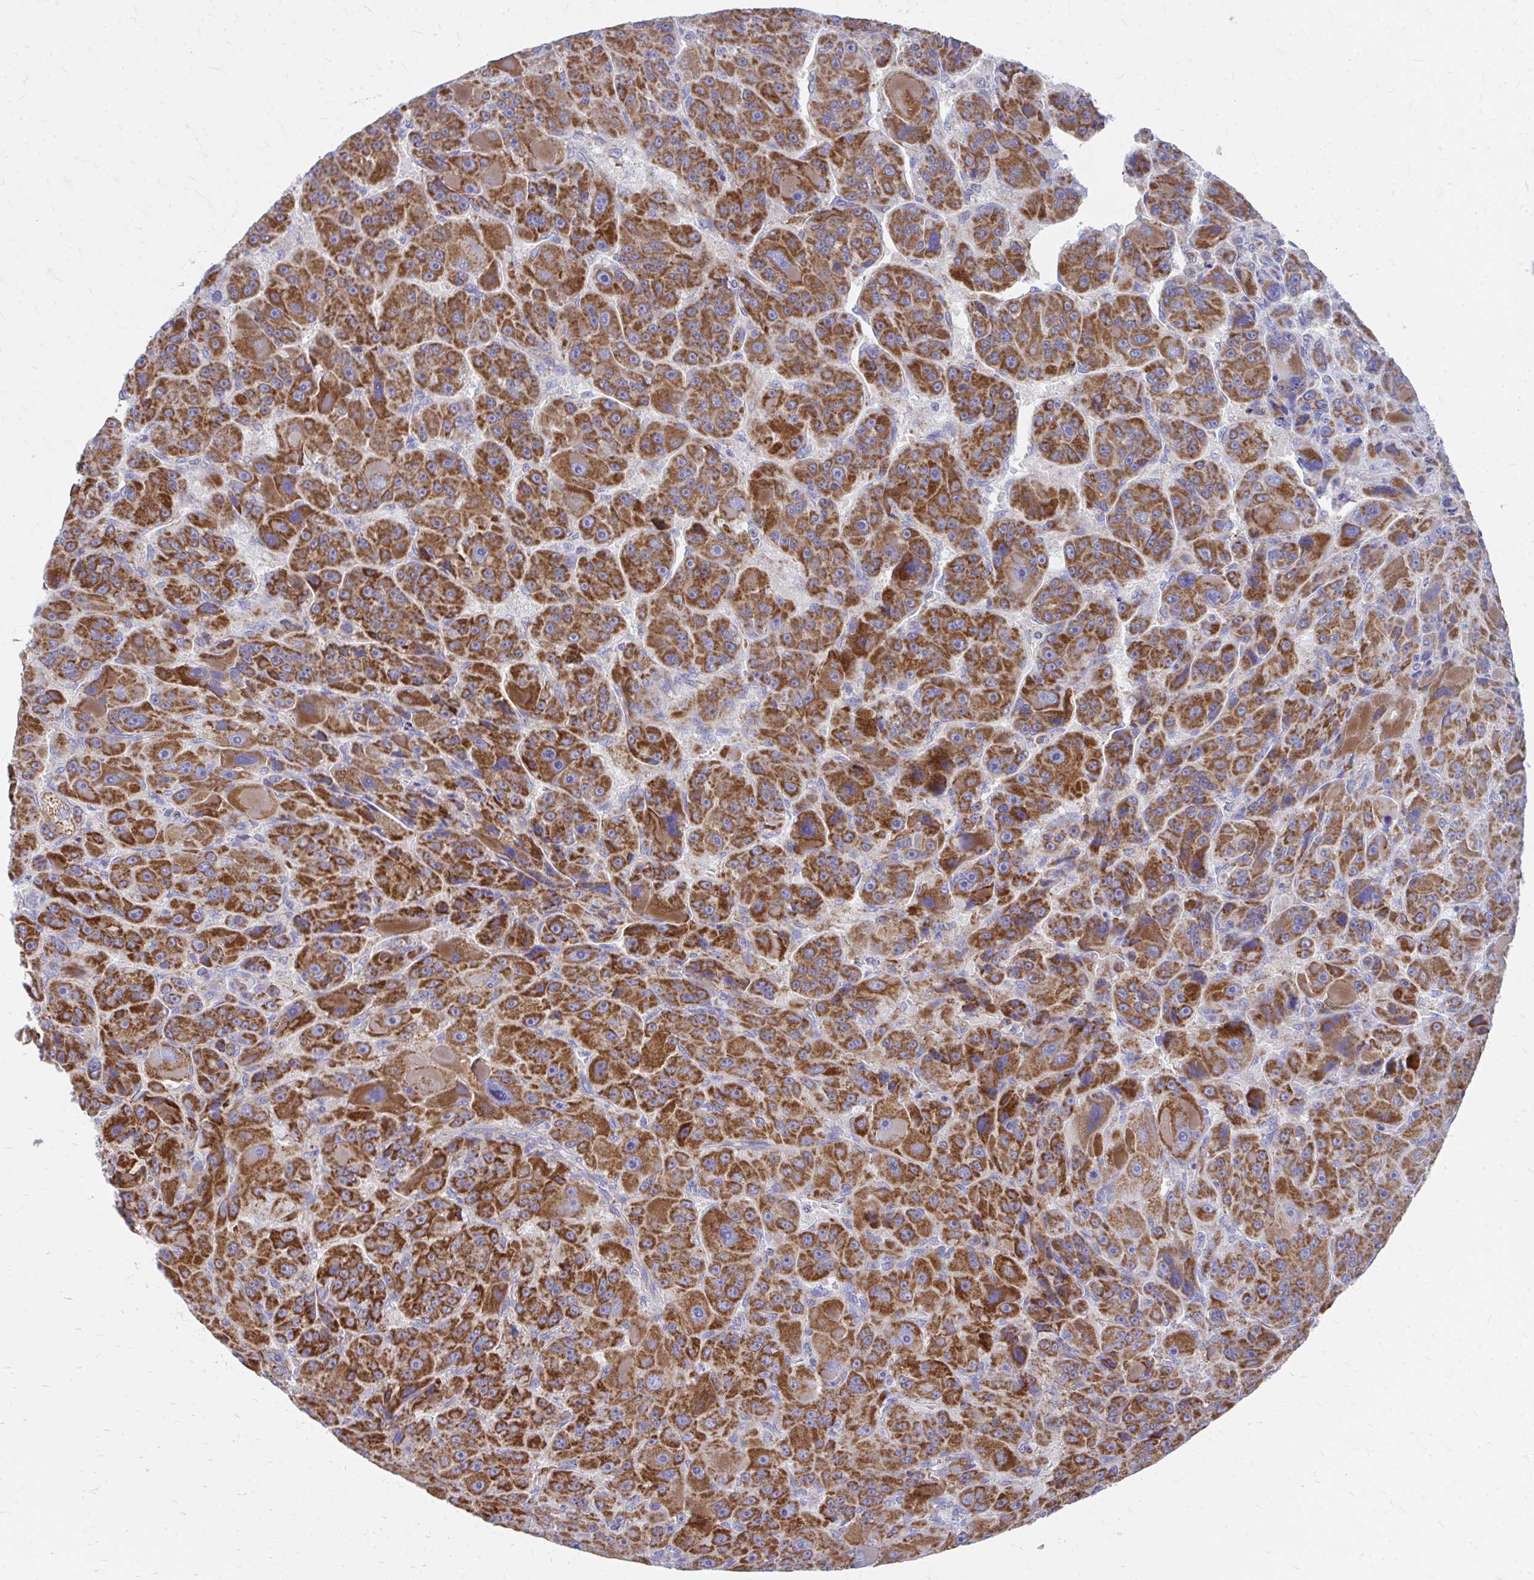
{"staining": {"intensity": "strong", "quantity": ">75%", "location": "cytoplasmic/membranous"}, "tissue": "liver cancer", "cell_type": "Tumor cells", "image_type": "cancer", "snomed": [{"axis": "morphology", "description": "Carcinoma, Hepatocellular, NOS"}, {"axis": "topography", "description": "Liver"}], "caption": "Human liver cancer (hepatocellular carcinoma) stained for a protein (brown) displays strong cytoplasmic/membranous positive expression in approximately >75% of tumor cells.", "gene": "MRPL19", "patient": {"sex": "male", "age": 76}}